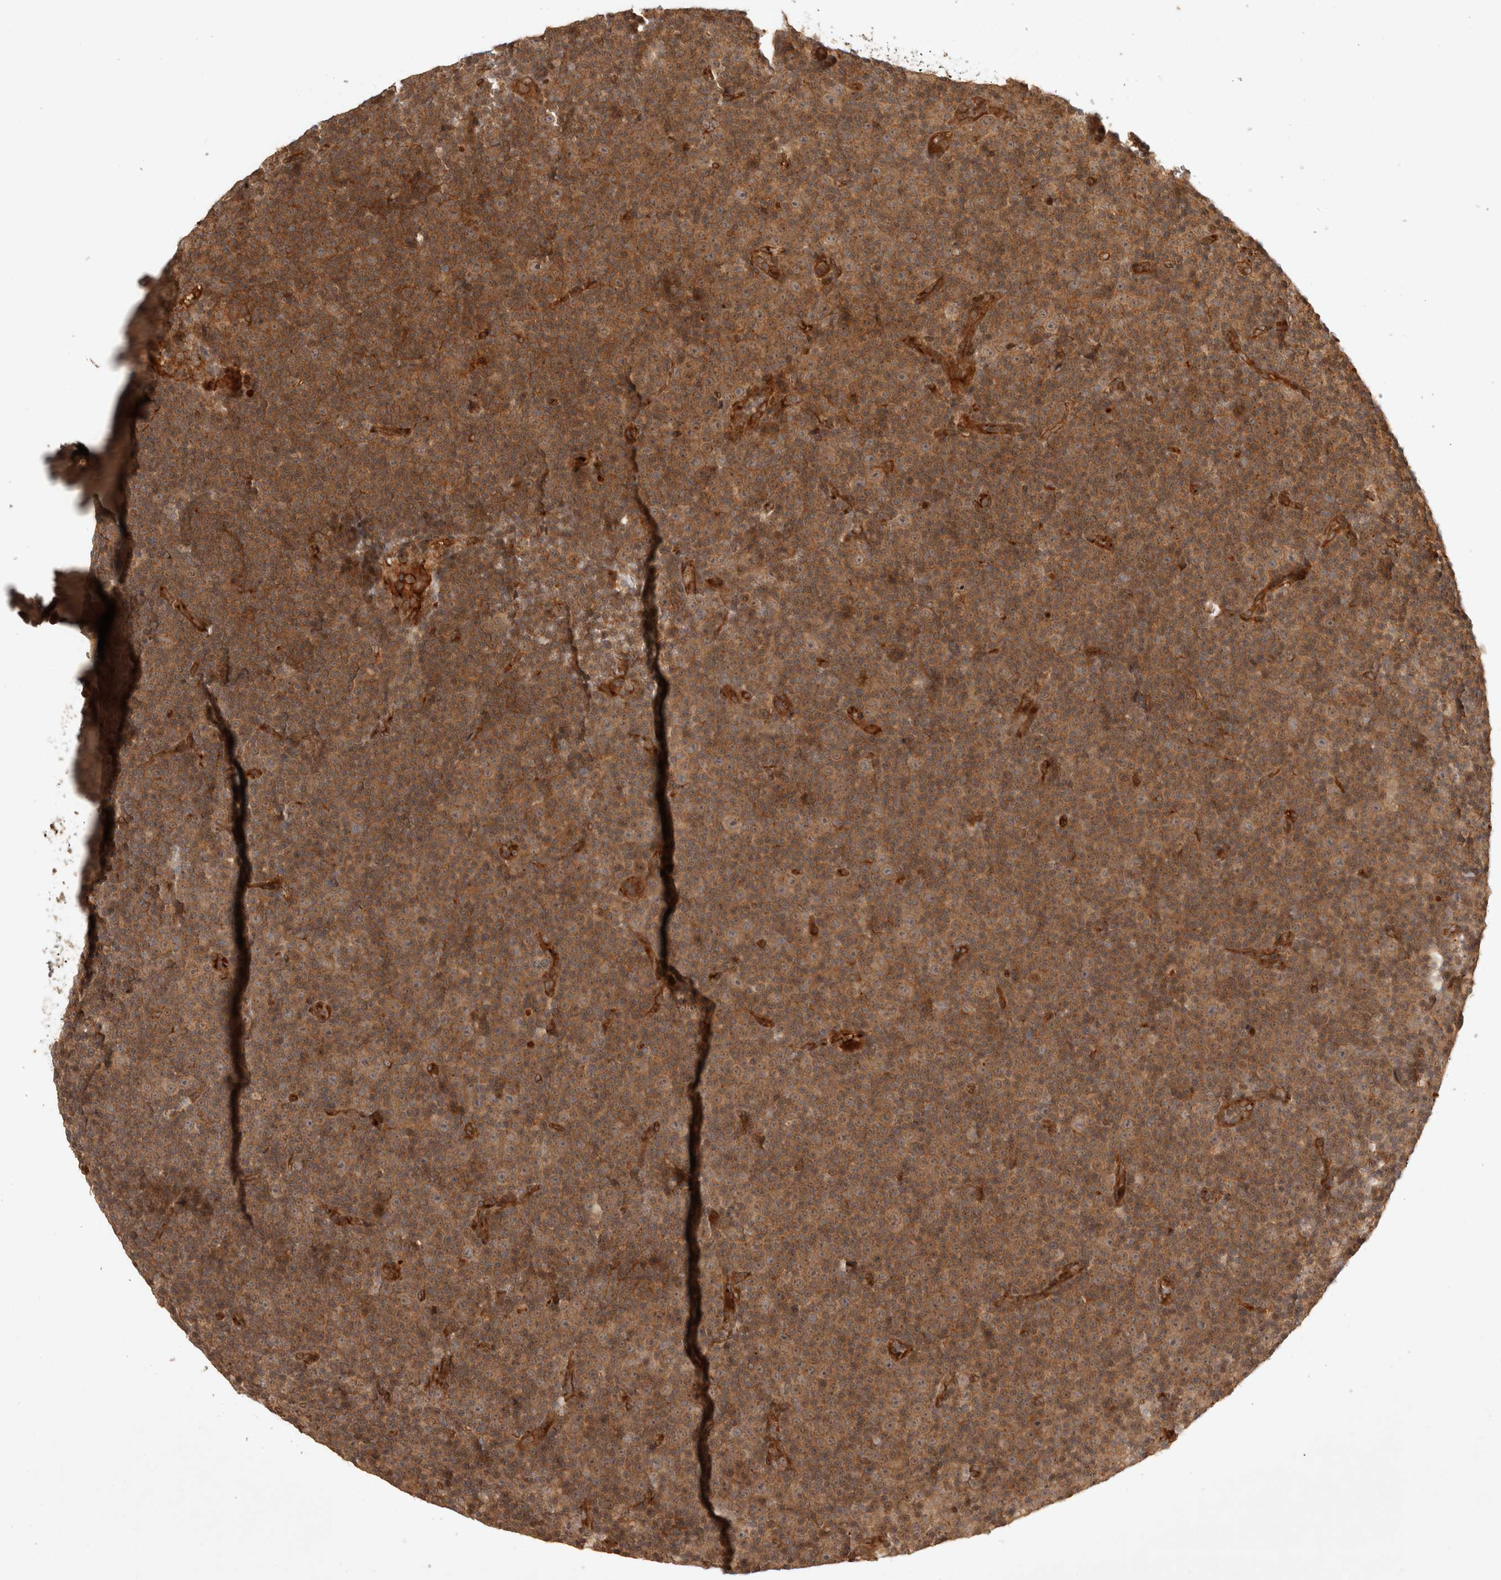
{"staining": {"intensity": "moderate", "quantity": ">75%", "location": "cytoplasmic/membranous"}, "tissue": "lymphoma", "cell_type": "Tumor cells", "image_type": "cancer", "snomed": [{"axis": "morphology", "description": "Malignant lymphoma, non-Hodgkin's type, Low grade"}, {"axis": "topography", "description": "Lymph node"}], "caption": "Lymphoma tissue exhibits moderate cytoplasmic/membranous staining in about >75% of tumor cells, visualized by immunohistochemistry.", "gene": "CAMSAP2", "patient": {"sex": "female", "age": 67}}